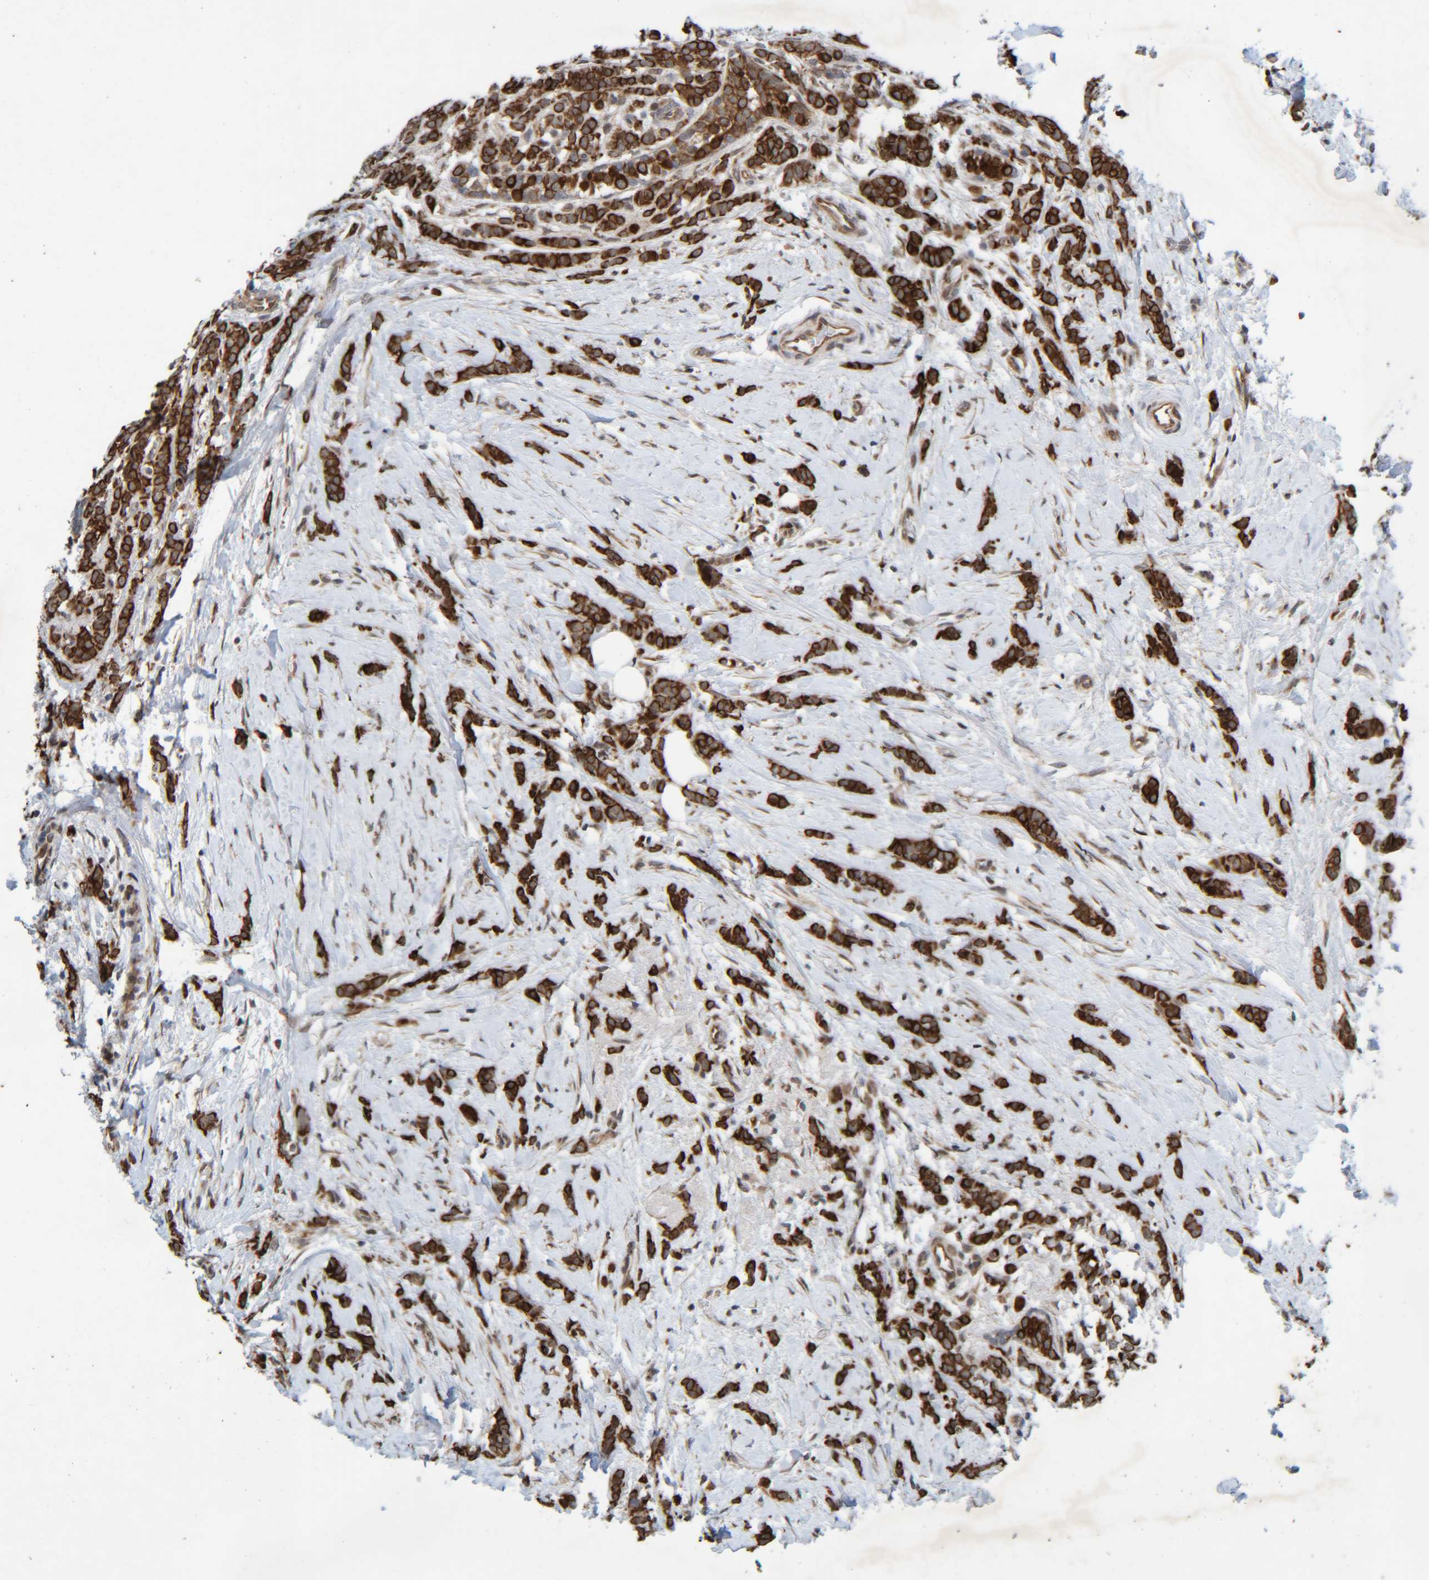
{"staining": {"intensity": "strong", "quantity": ">75%", "location": "cytoplasmic/membranous"}, "tissue": "breast cancer", "cell_type": "Tumor cells", "image_type": "cancer", "snomed": [{"axis": "morphology", "description": "Lobular carcinoma, in situ"}, {"axis": "morphology", "description": "Lobular carcinoma"}, {"axis": "topography", "description": "Breast"}], "caption": "Breast cancer was stained to show a protein in brown. There is high levels of strong cytoplasmic/membranous positivity in about >75% of tumor cells.", "gene": "CCDC57", "patient": {"sex": "female", "age": 41}}